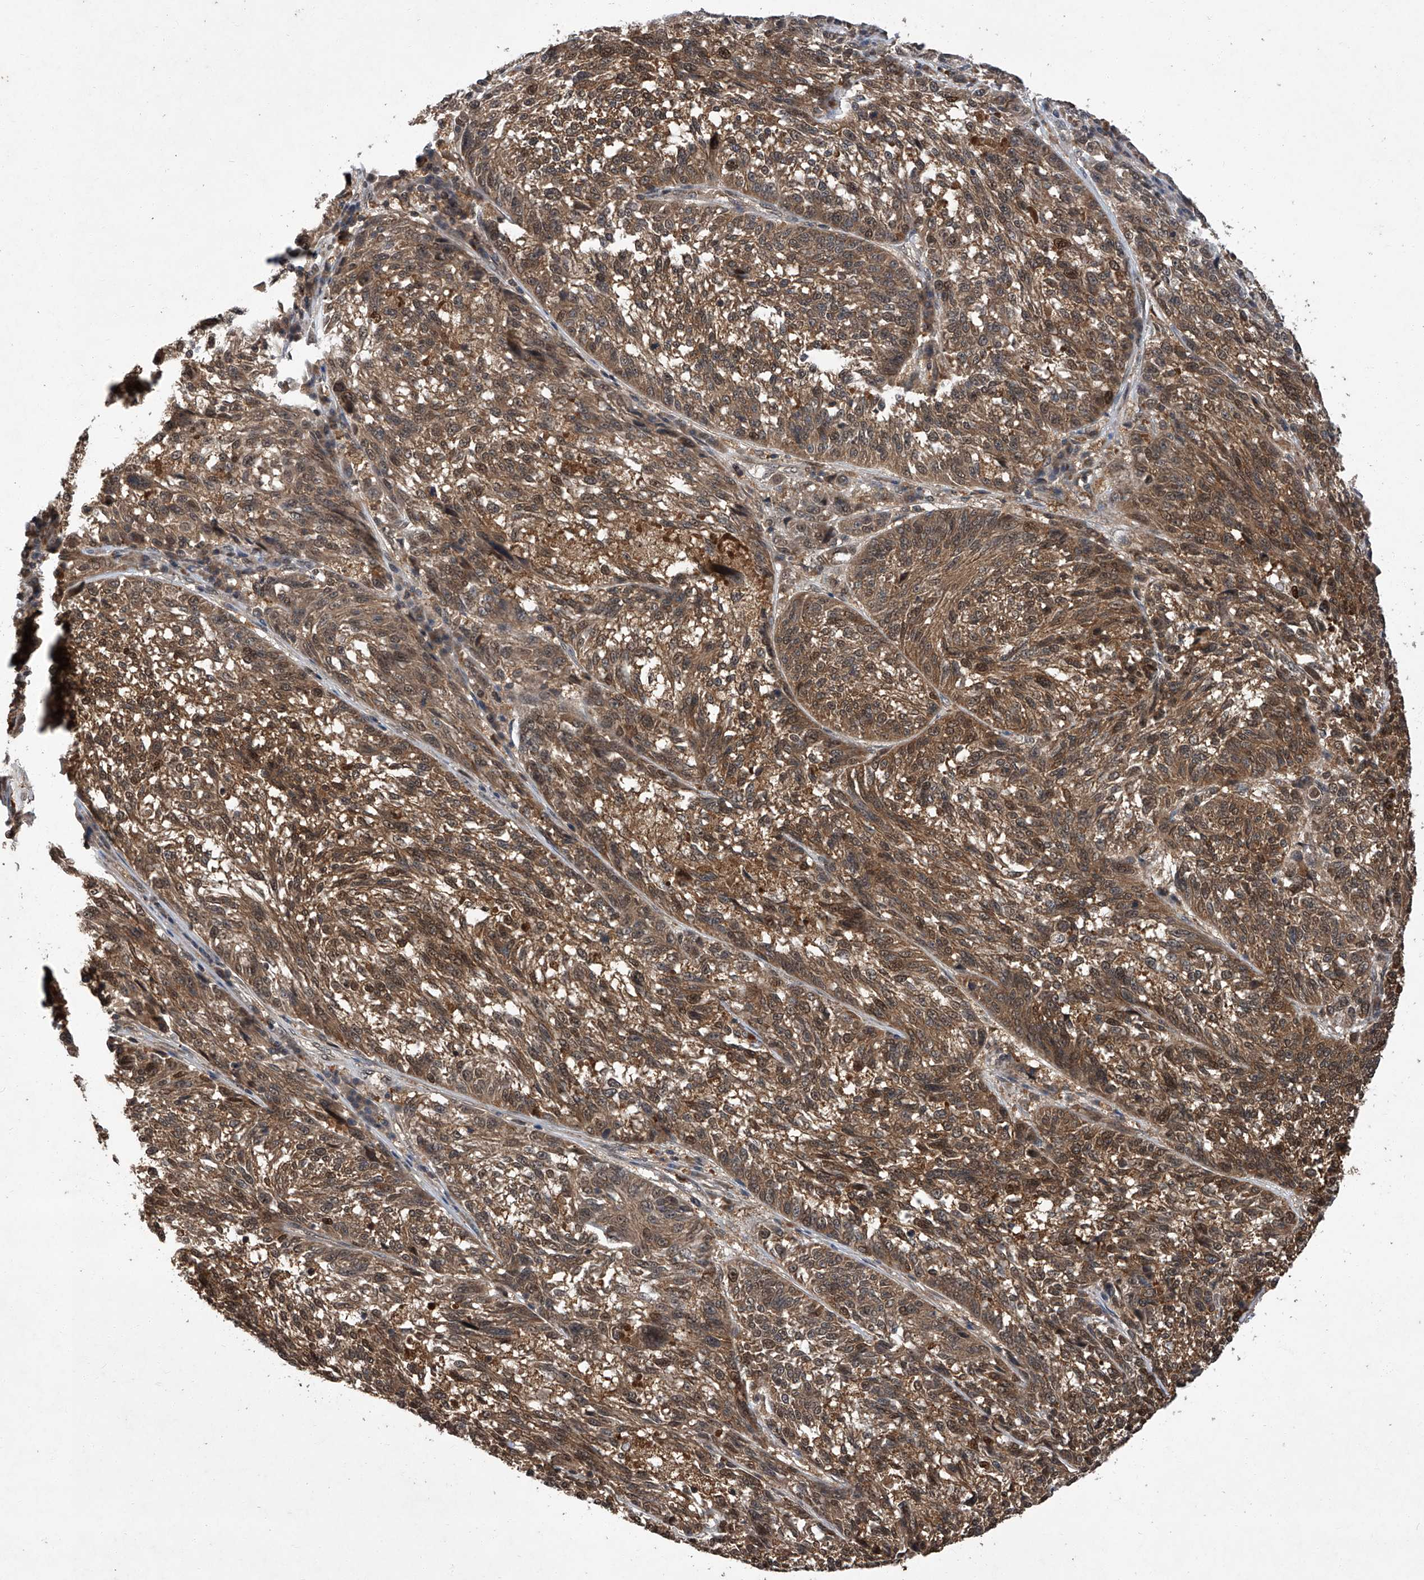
{"staining": {"intensity": "moderate", "quantity": ">75%", "location": "cytoplasmic/membranous,nuclear"}, "tissue": "melanoma", "cell_type": "Tumor cells", "image_type": "cancer", "snomed": [{"axis": "morphology", "description": "Malignant melanoma, NOS"}, {"axis": "topography", "description": "Skin"}], "caption": "There is medium levels of moderate cytoplasmic/membranous and nuclear staining in tumor cells of malignant melanoma, as demonstrated by immunohistochemical staining (brown color).", "gene": "TSNAX", "patient": {"sex": "male", "age": 53}}